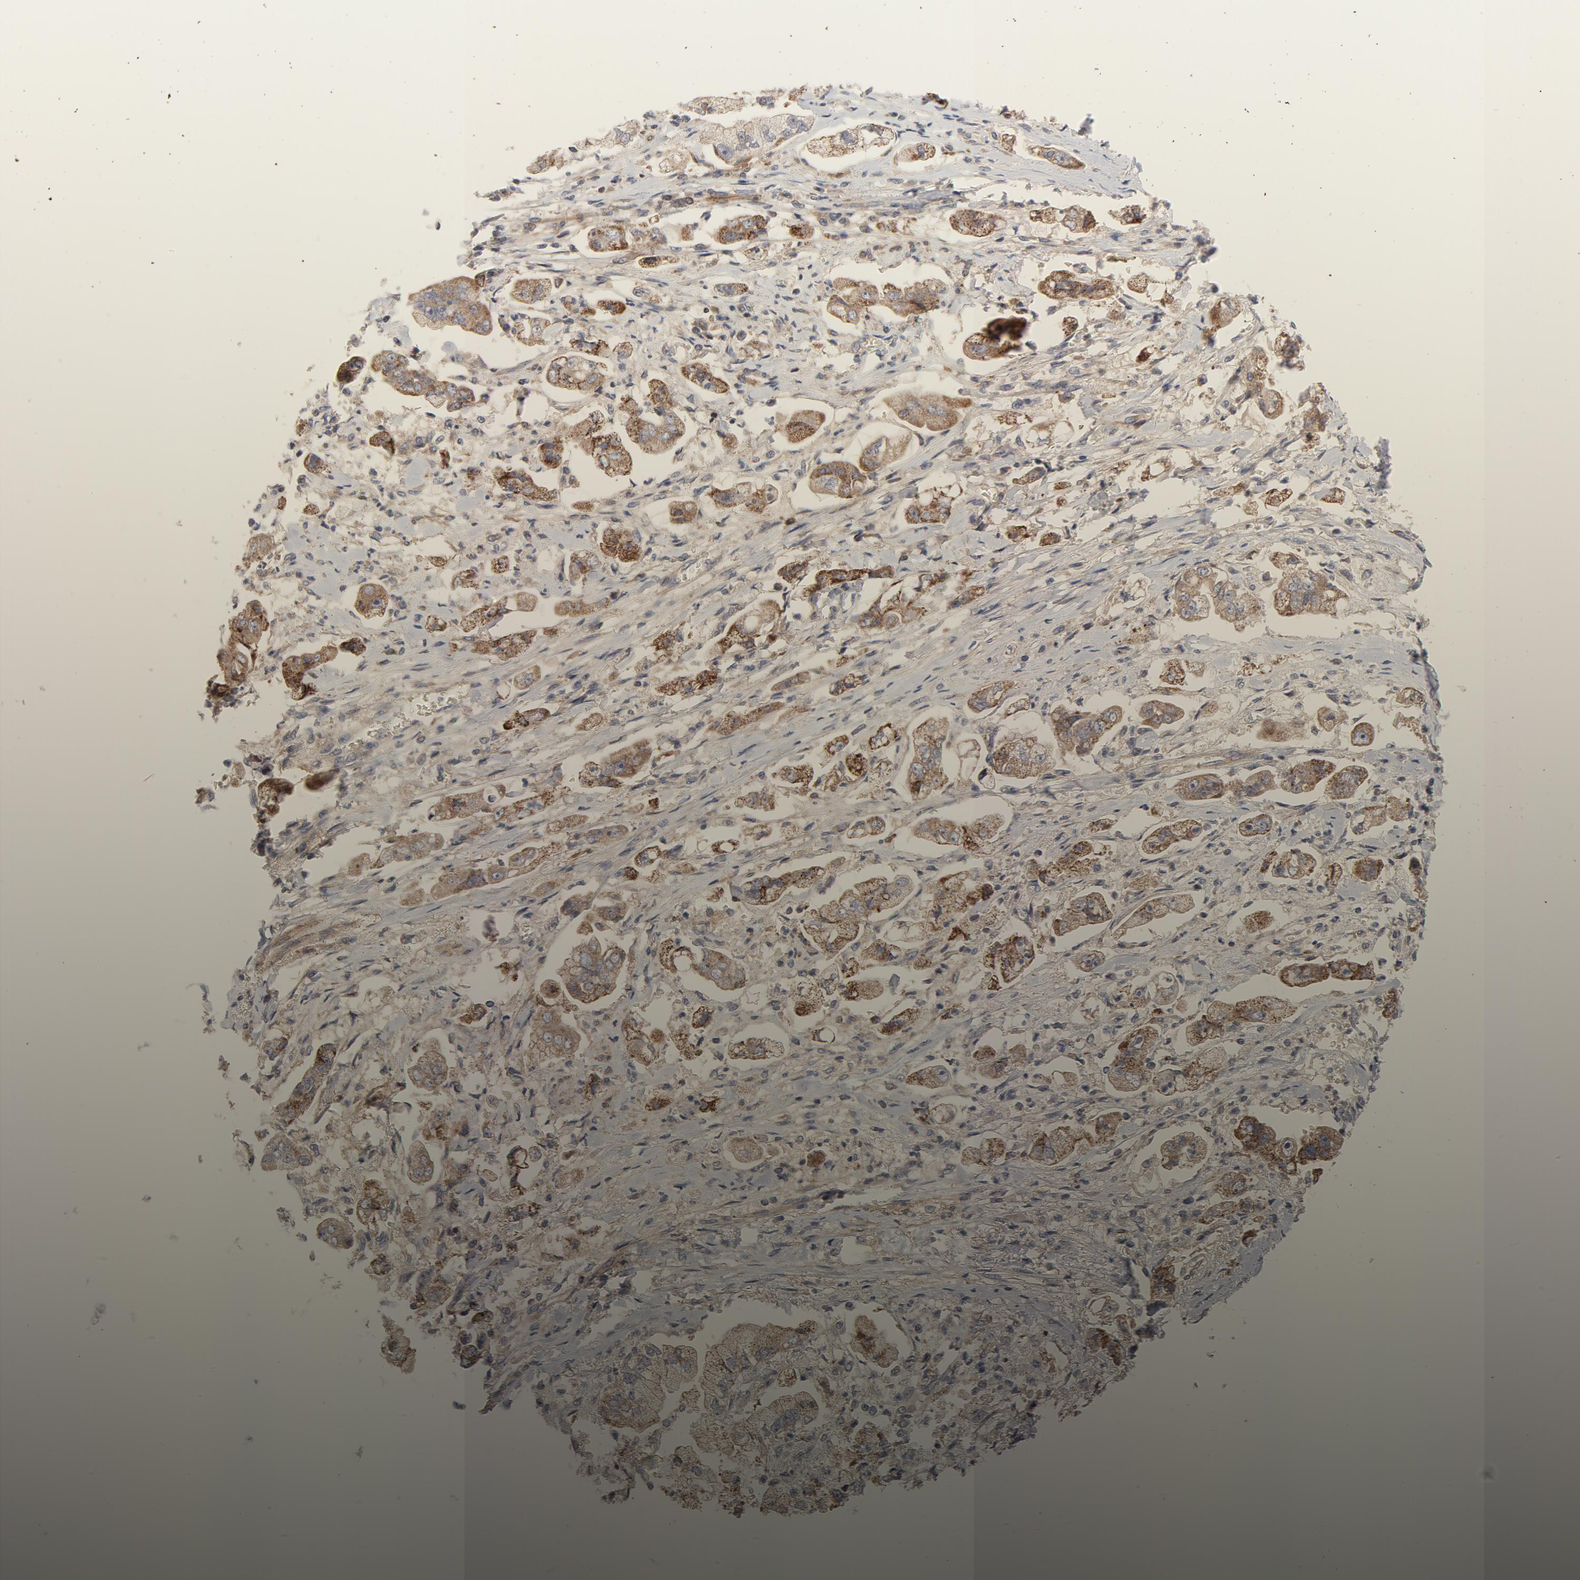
{"staining": {"intensity": "moderate", "quantity": ">75%", "location": "cytoplasmic/membranous"}, "tissue": "stomach cancer", "cell_type": "Tumor cells", "image_type": "cancer", "snomed": [{"axis": "morphology", "description": "Adenocarcinoma, NOS"}, {"axis": "topography", "description": "Stomach"}], "caption": "Tumor cells exhibit medium levels of moderate cytoplasmic/membranous positivity in about >75% of cells in adenocarcinoma (stomach). Nuclei are stained in blue.", "gene": "DNAAF2", "patient": {"sex": "male", "age": 62}}